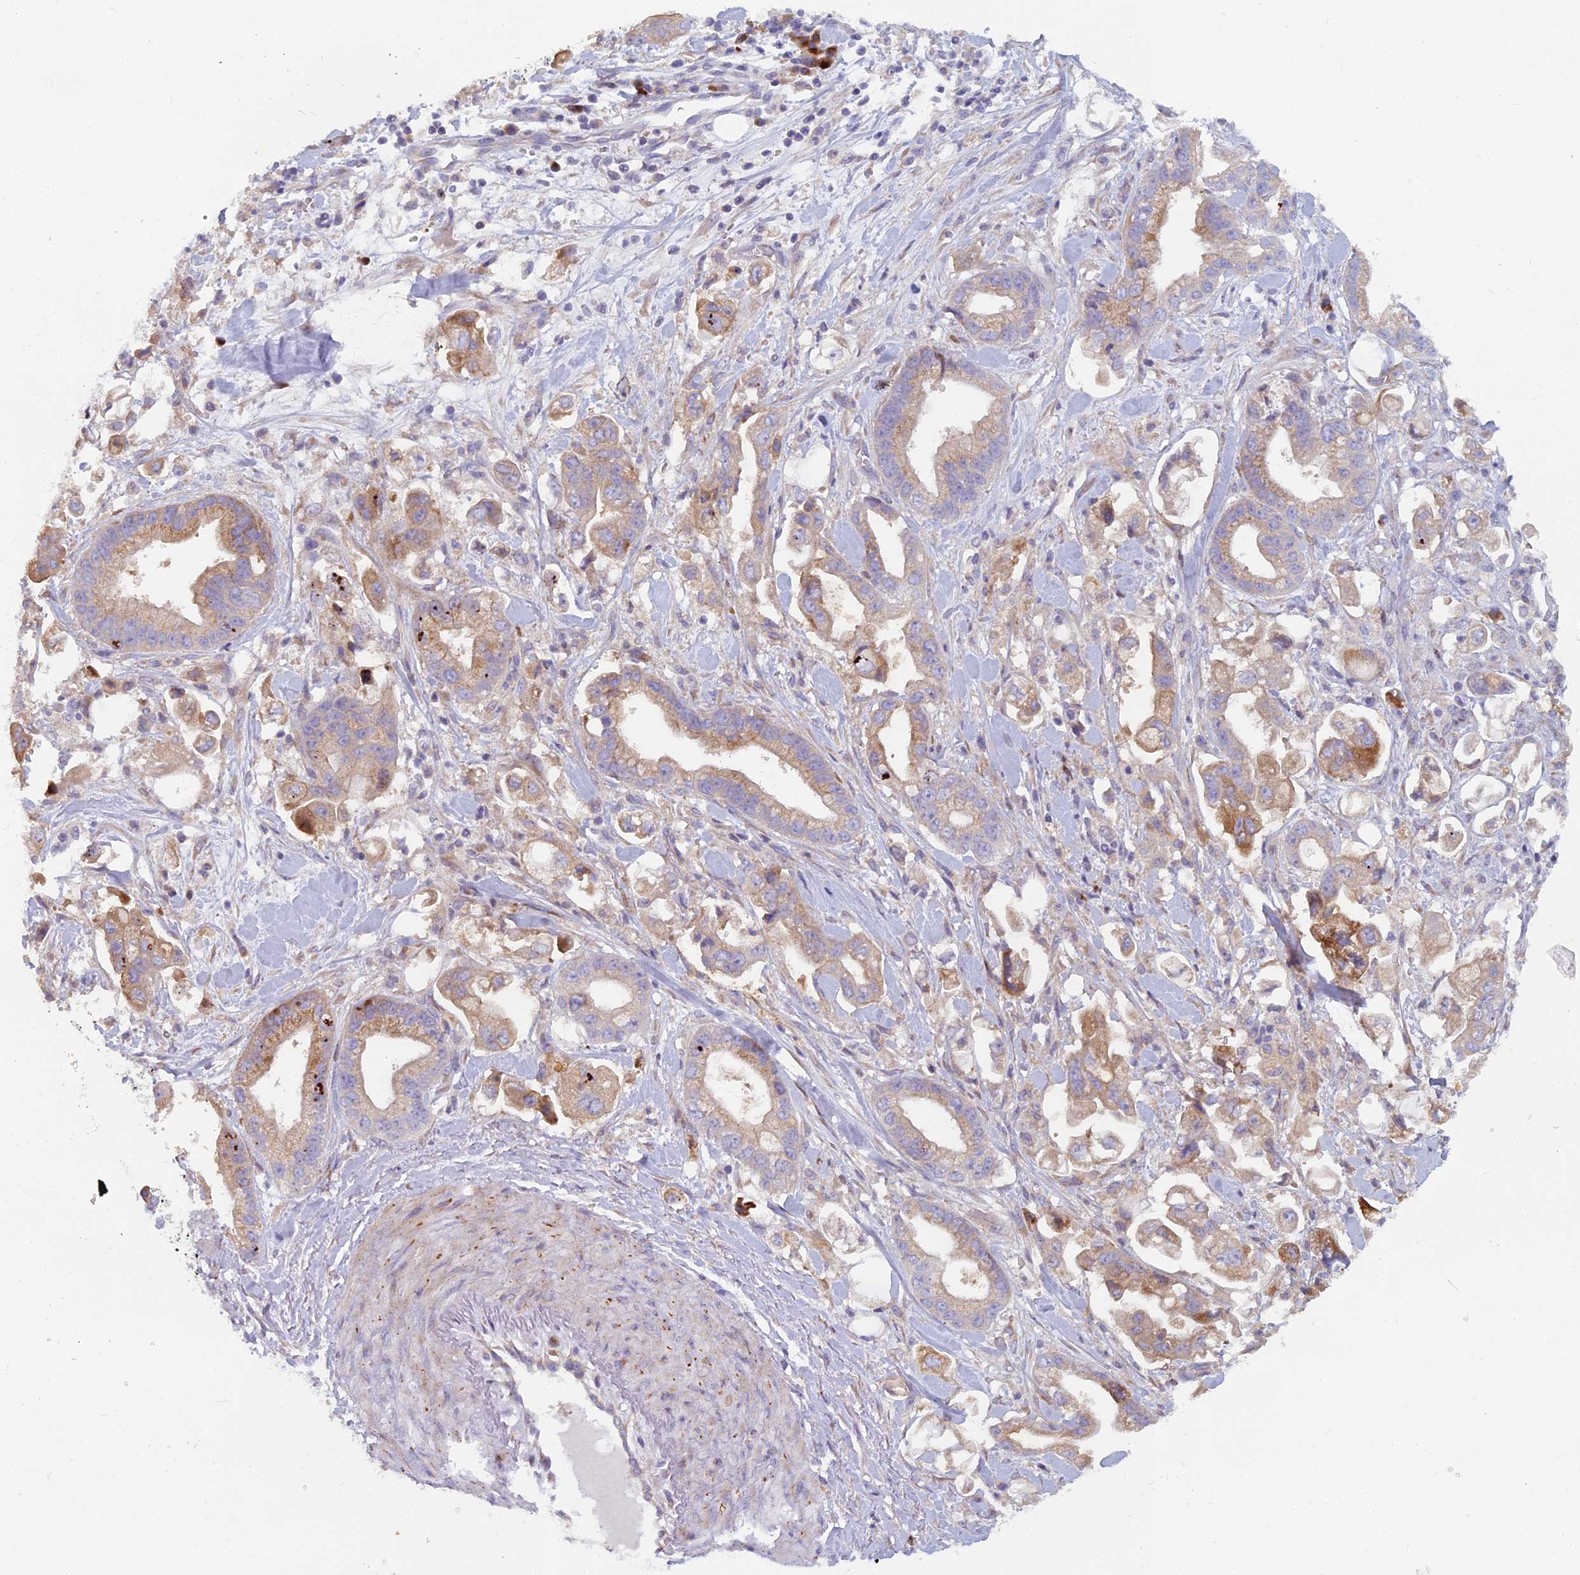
{"staining": {"intensity": "moderate", "quantity": "25%-75%", "location": "cytoplasmic/membranous"}, "tissue": "stomach cancer", "cell_type": "Tumor cells", "image_type": "cancer", "snomed": [{"axis": "morphology", "description": "Adenocarcinoma, NOS"}, {"axis": "topography", "description": "Stomach"}], "caption": "Adenocarcinoma (stomach) stained for a protein (brown) reveals moderate cytoplasmic/membranous positive staining in approximately 25%-75% of tumor cells.", "gene": "B9D2", "patient": {"sex": "male", "age": 62}}